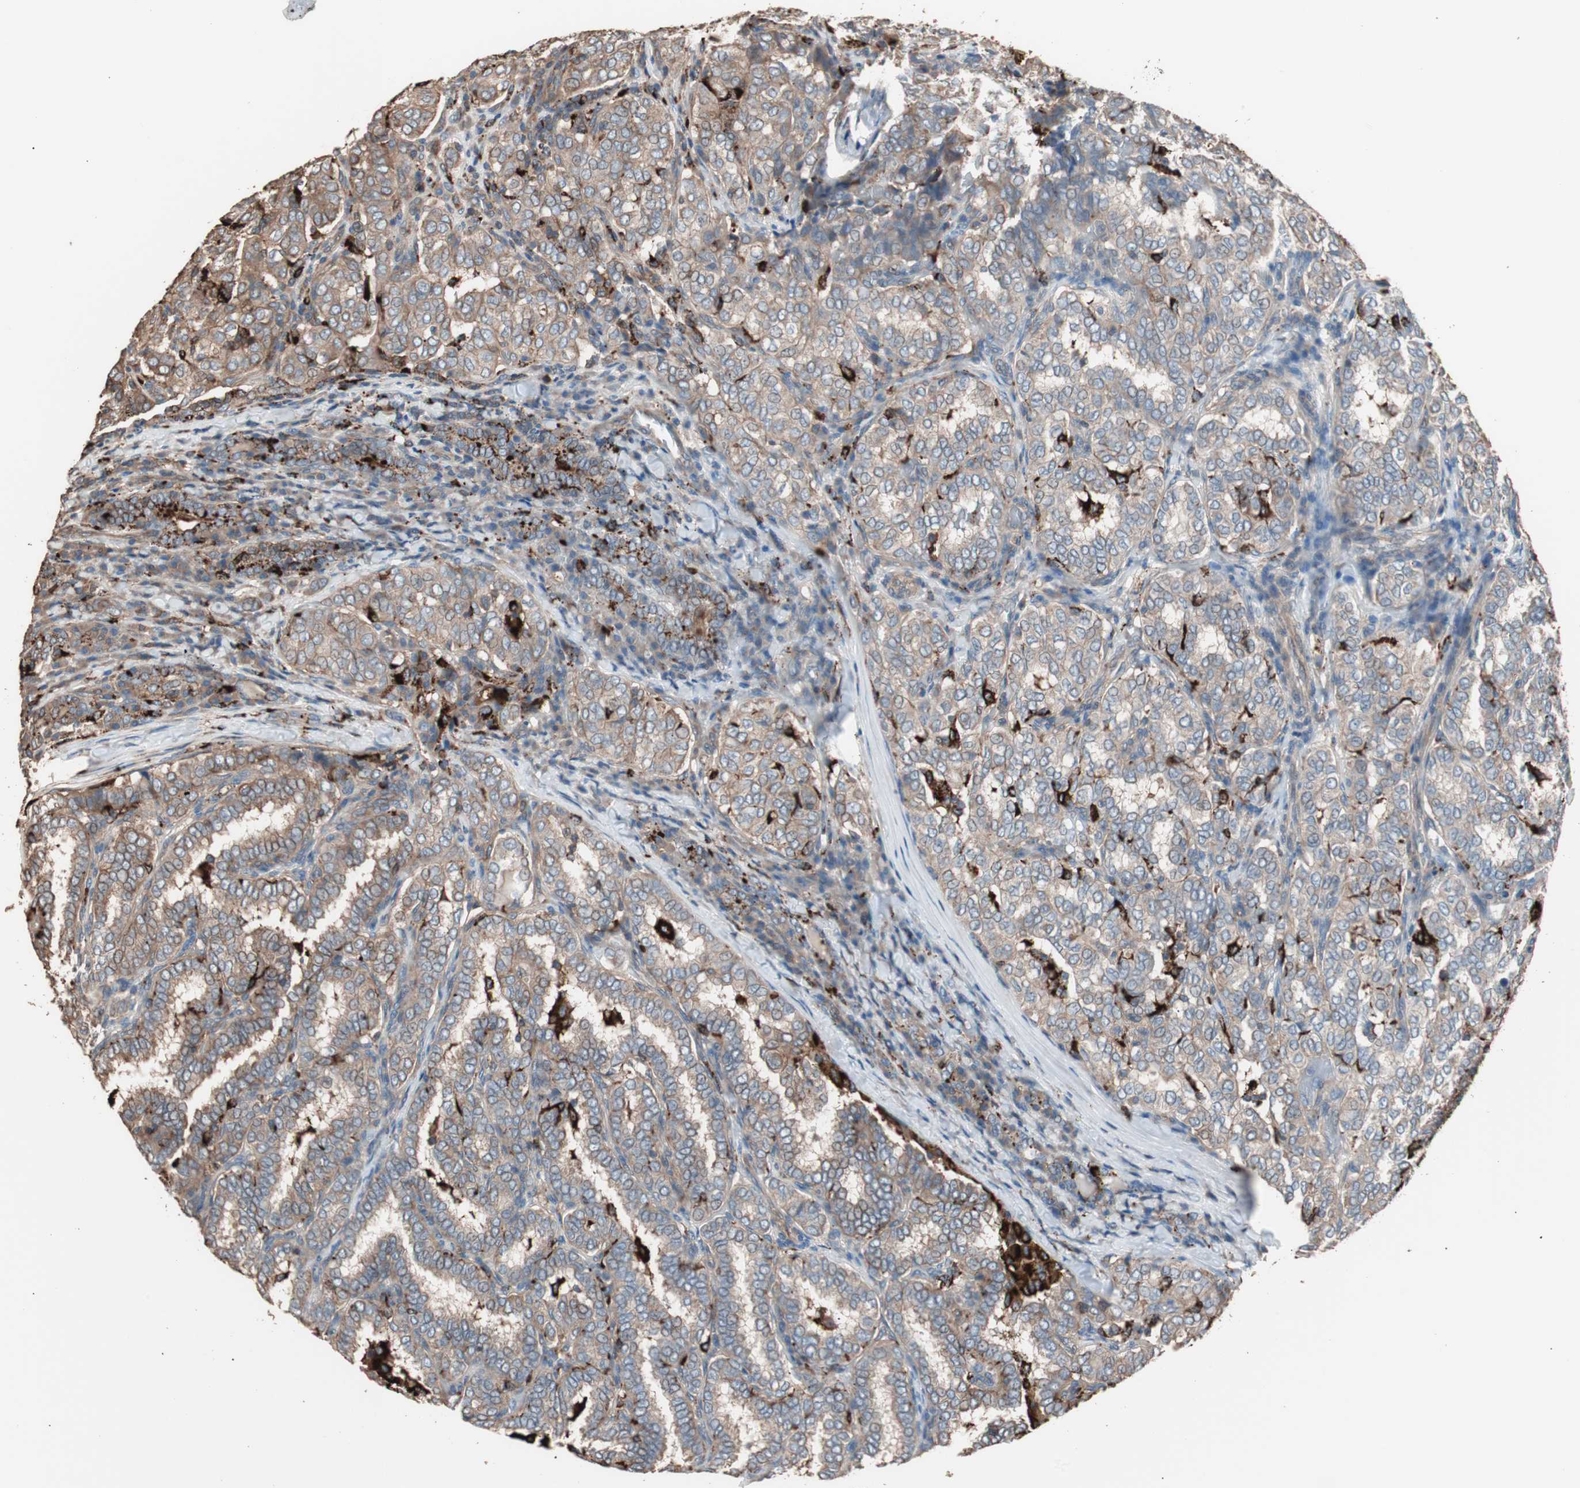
{"staining": {"intensity": "moderate", "quantity": ">75%", "location": "cytoplasmic/membranous"}, "tissue": "thyroid cancer", "cell_type": "Tumor cells", "image_type": "cancer", "snomed": [{"axis": "morphology", "description": "Papillary adenocarcinoma, NOS"}, {"axis": "topography", "description": "Thyroid gland"}], "caption": "A medium amount of moderate cytoplasmic/membranous positivity is identified in approximately >75% of tumor cells in thyroid cancer (papillary adenocarcinoma) tissue.", "gene": "CCT3", "patient": {"sex": "female", "age": 30}}